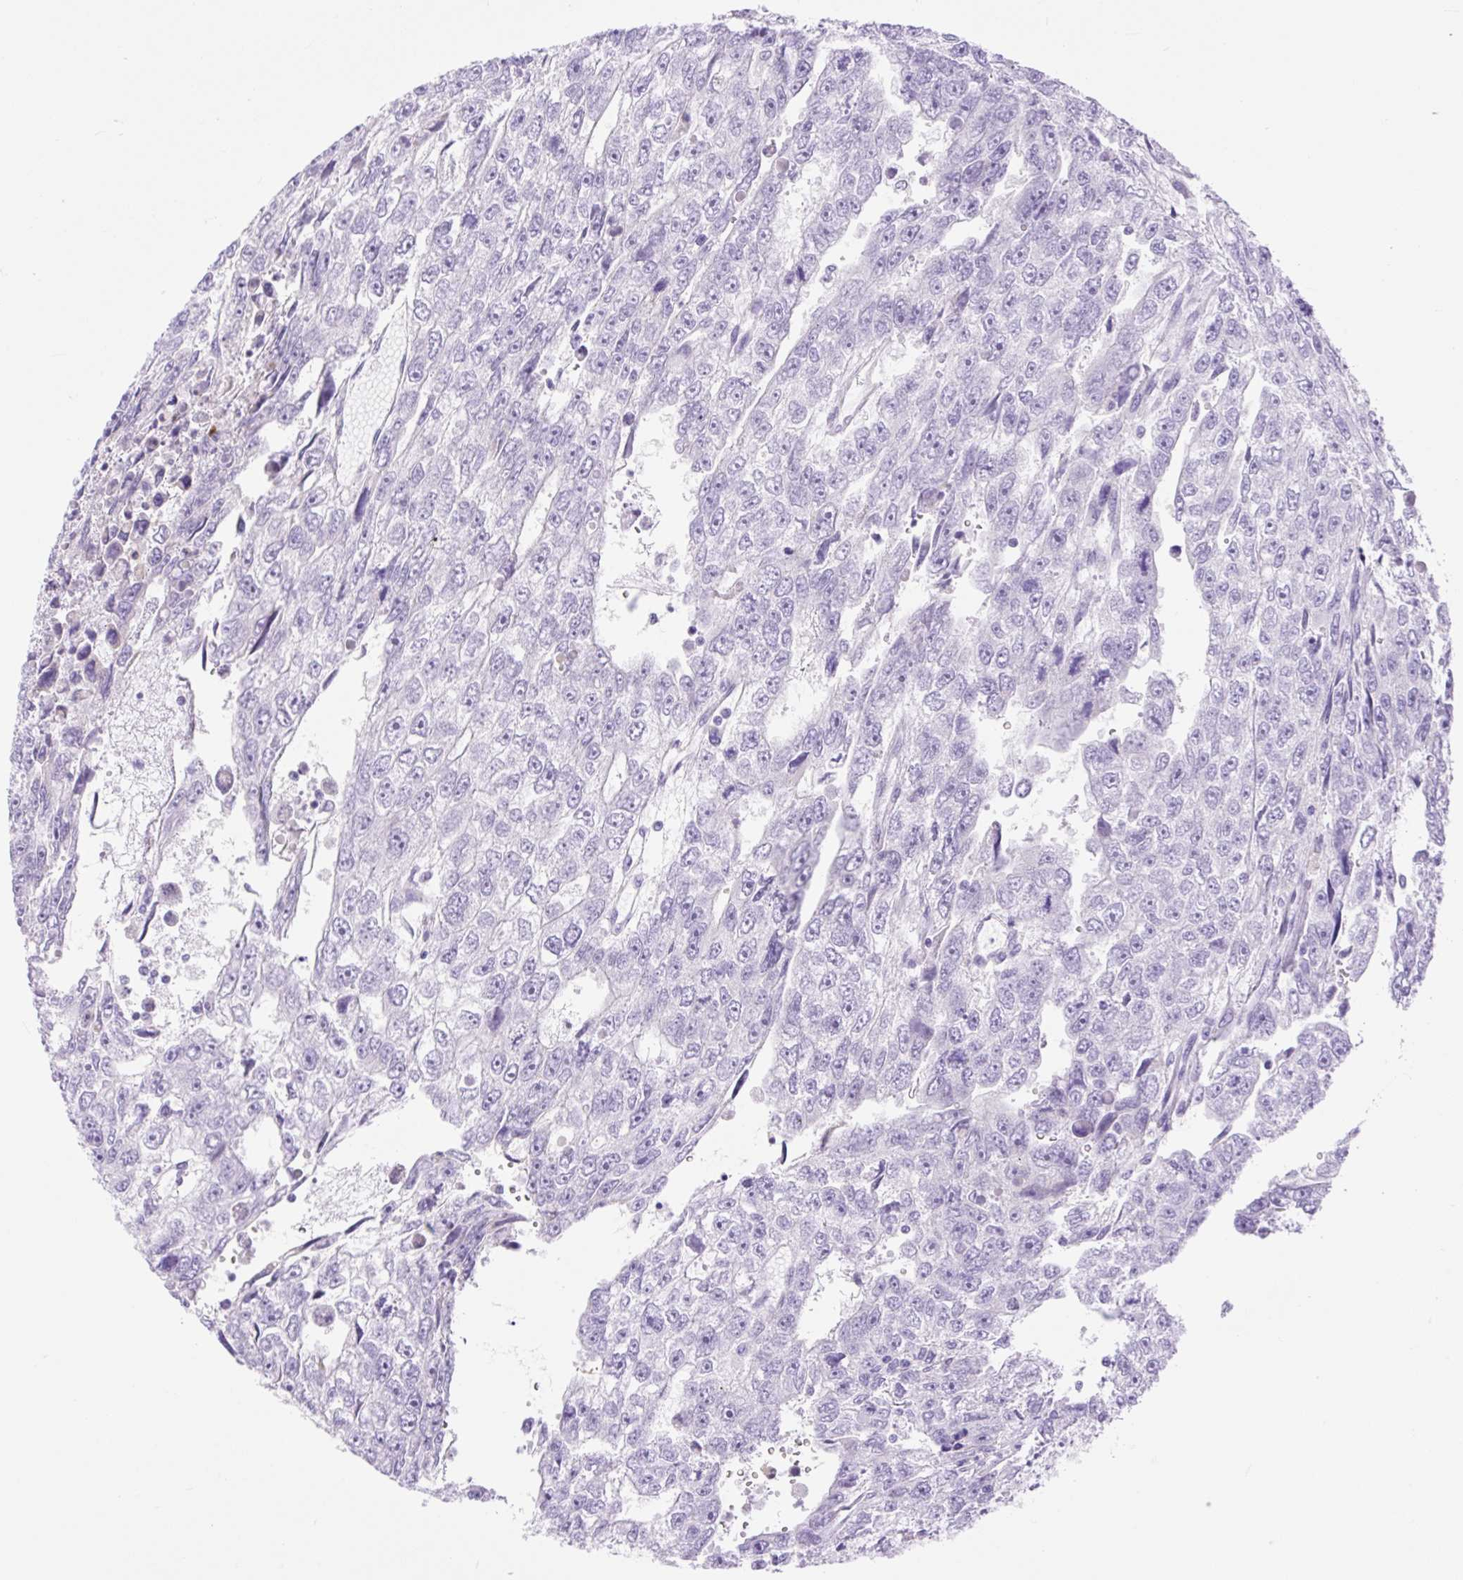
{"staining": {"intensity": "negative", "quantity": "none", "location": "none"}, "tissue": "testis cancer", "cell_type": "Tumor cells", "image_type": "cancer", "snomed": [{"axis": "morphology", "description": "Carcinoma, Embryonal, NOS"}, {"axis": "topography", "description": "Testis"}], "caption": "Testis embryonal carcinoma was stained to show a protein in brown. There is no significant expression in tumor cells. (DAB IHC with hematoxylin counter stain).", "gene": "SLC25A40", "patient": {"sex": "male", "age": 20}}